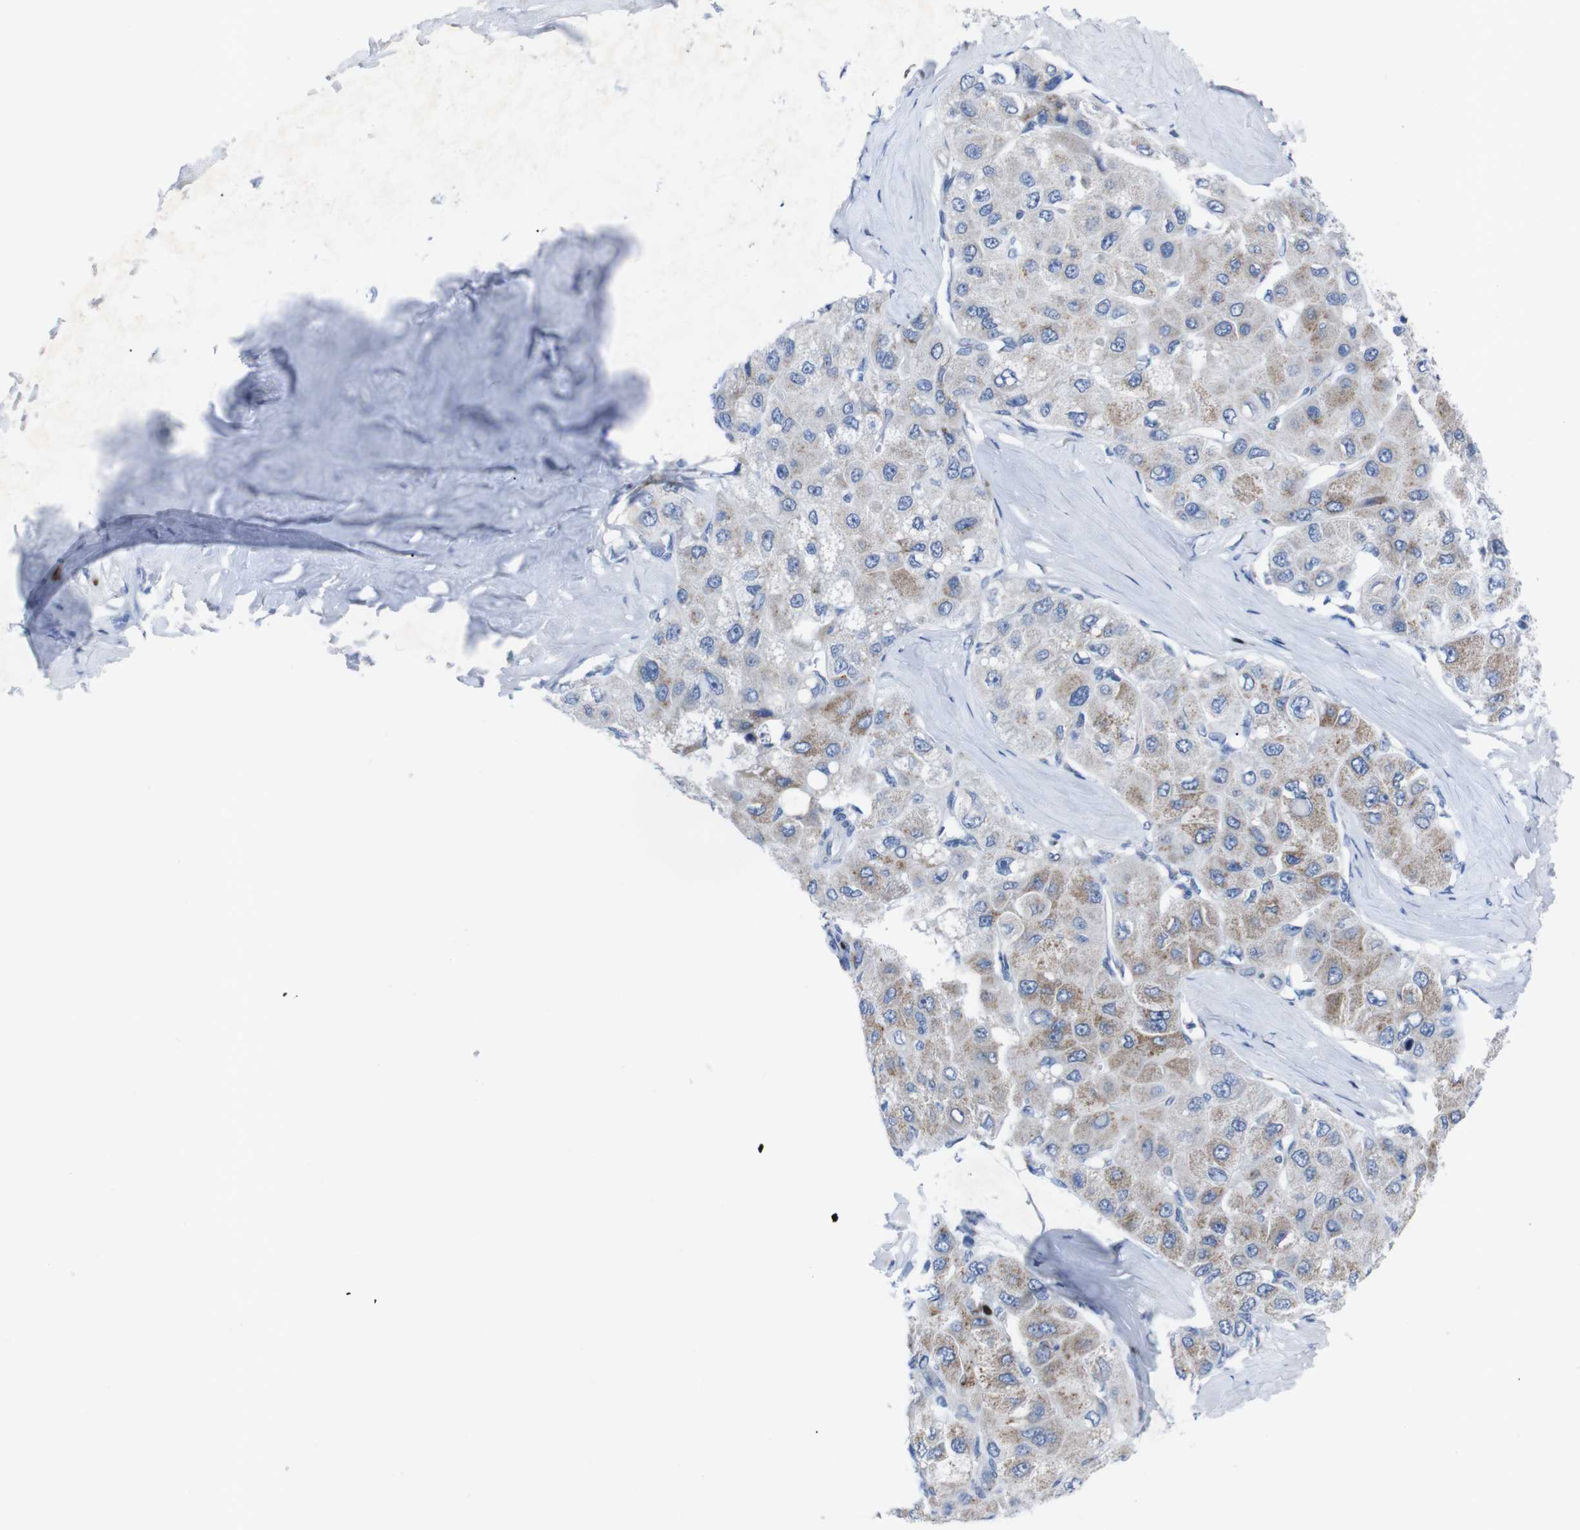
{"staining": {"intensity": "moderate", "quantity": "<25%", "location": "cytoplasmic/membranous"}, "tissue": "liver cancer", "cell_type": "Tumor cells", "image_type": "cancer", "snomed": [{"axis": "morphology", "description": "Carcinoma, Hepatocellular, NOS"}, {"axis": "topography", "description": "Liver"}], "caption": "Liver hepatocellular carcinoma was stained to show a protein in brown. There is low levels of moderate cytoplasmic/membranous positivity in approximately <25% of tumor cells. Using DAB (3,3'-diaminobenzidine) (brown) and hematoxylin (blue) stains, captured at high magnification using brightfield microscopy.", "gene": "IRF4", "patient": {"sex": "male", "age": 80}}